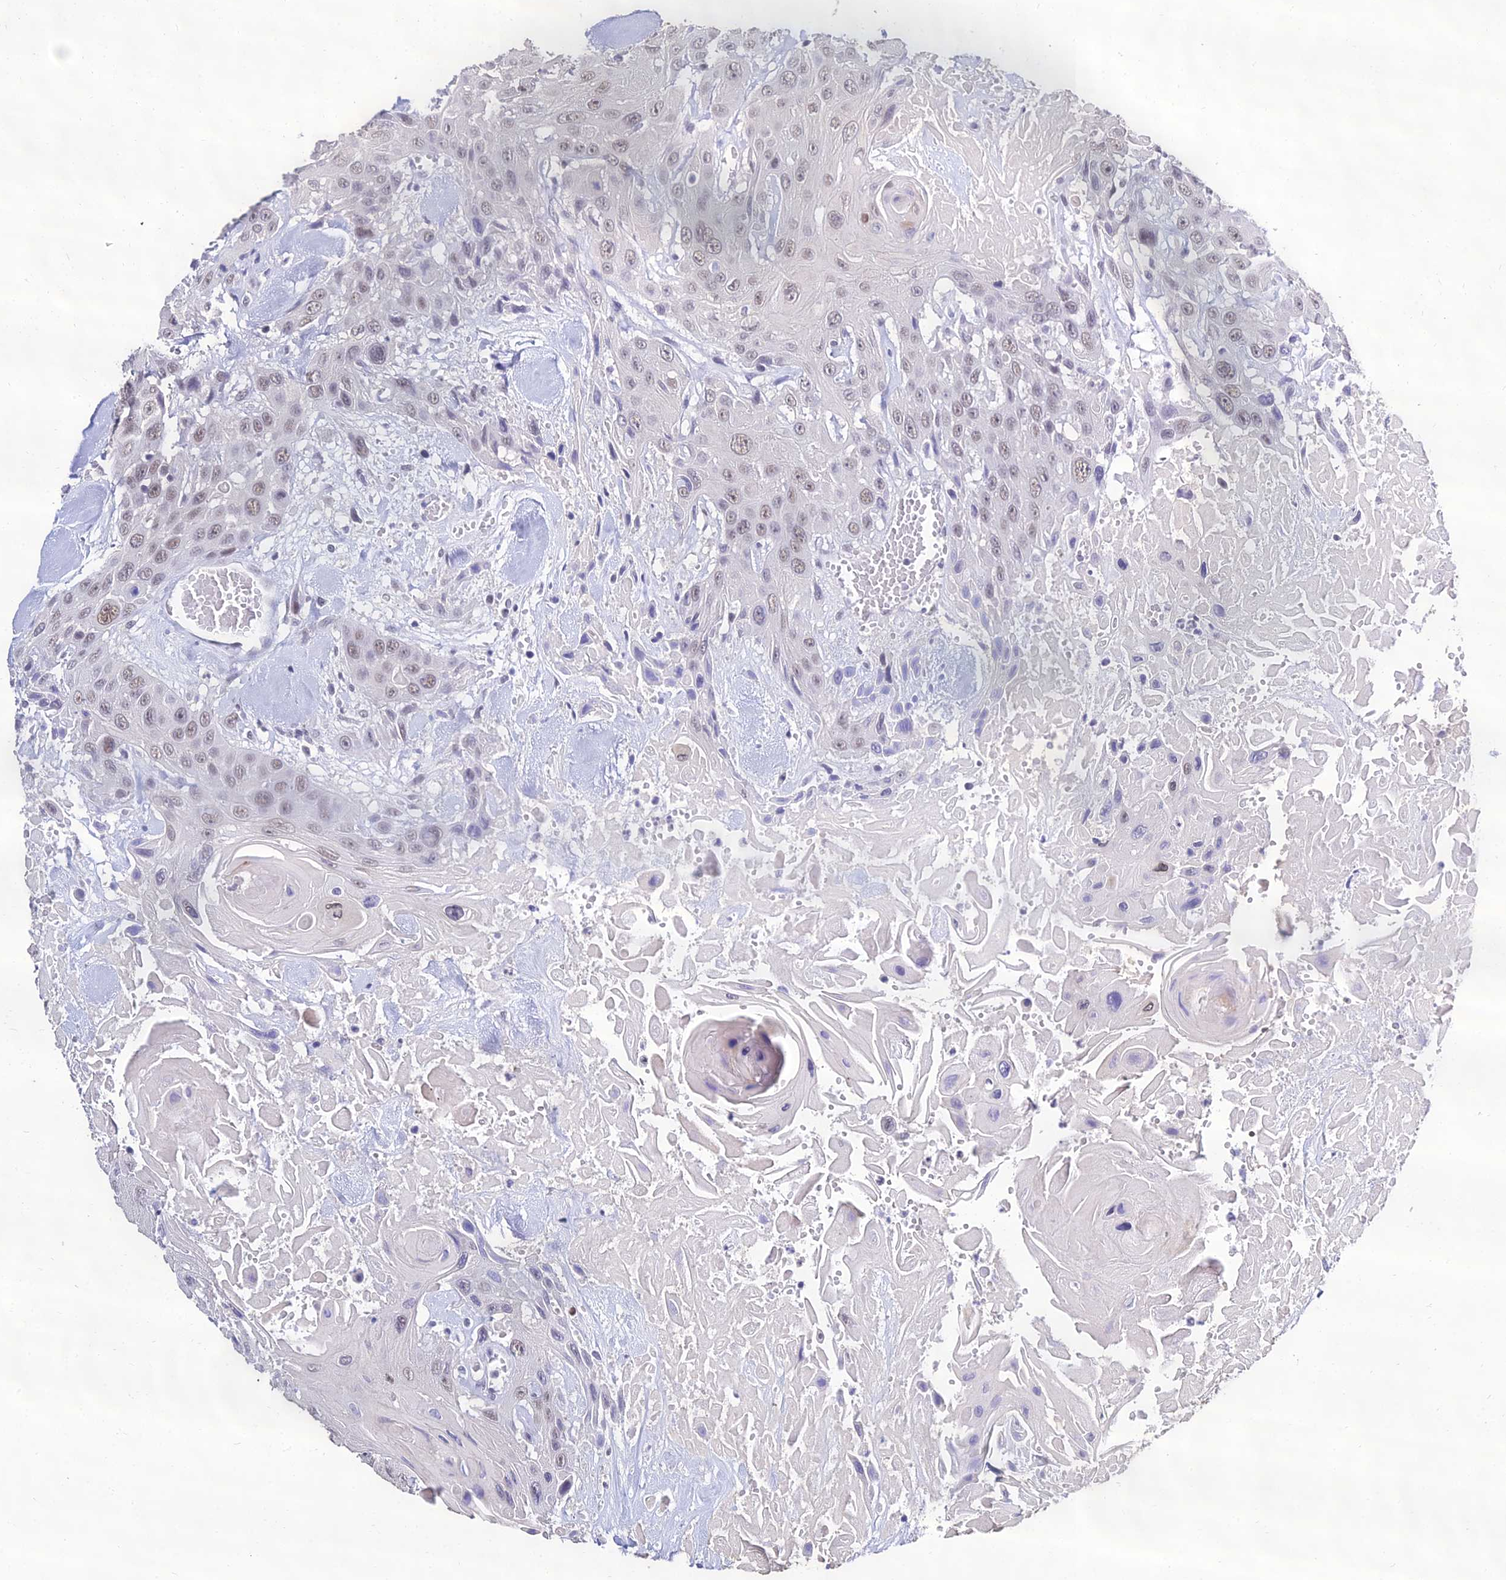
{"staining": {"intensity": "weak", "quantity": ">75%", "location": "nuclear"}, "tissue": "head and neck cancer", "cell_type": "Tumor cells", "image_type": "cancer", "snomed": [{"axis": "morphology", "description": "Squamous cell carcinoma, NOS"}, {"axis": "topography", "description": "Head-Neck"}], "caption": "Immunohistochemical staining of human head and neck squamous cell carcinoma exhibits low levels of weak nuclear staining in approximately >75% of tumor cells.", "gene": "PPP4R2", "patient": {"sex": "male", "age": 81}}